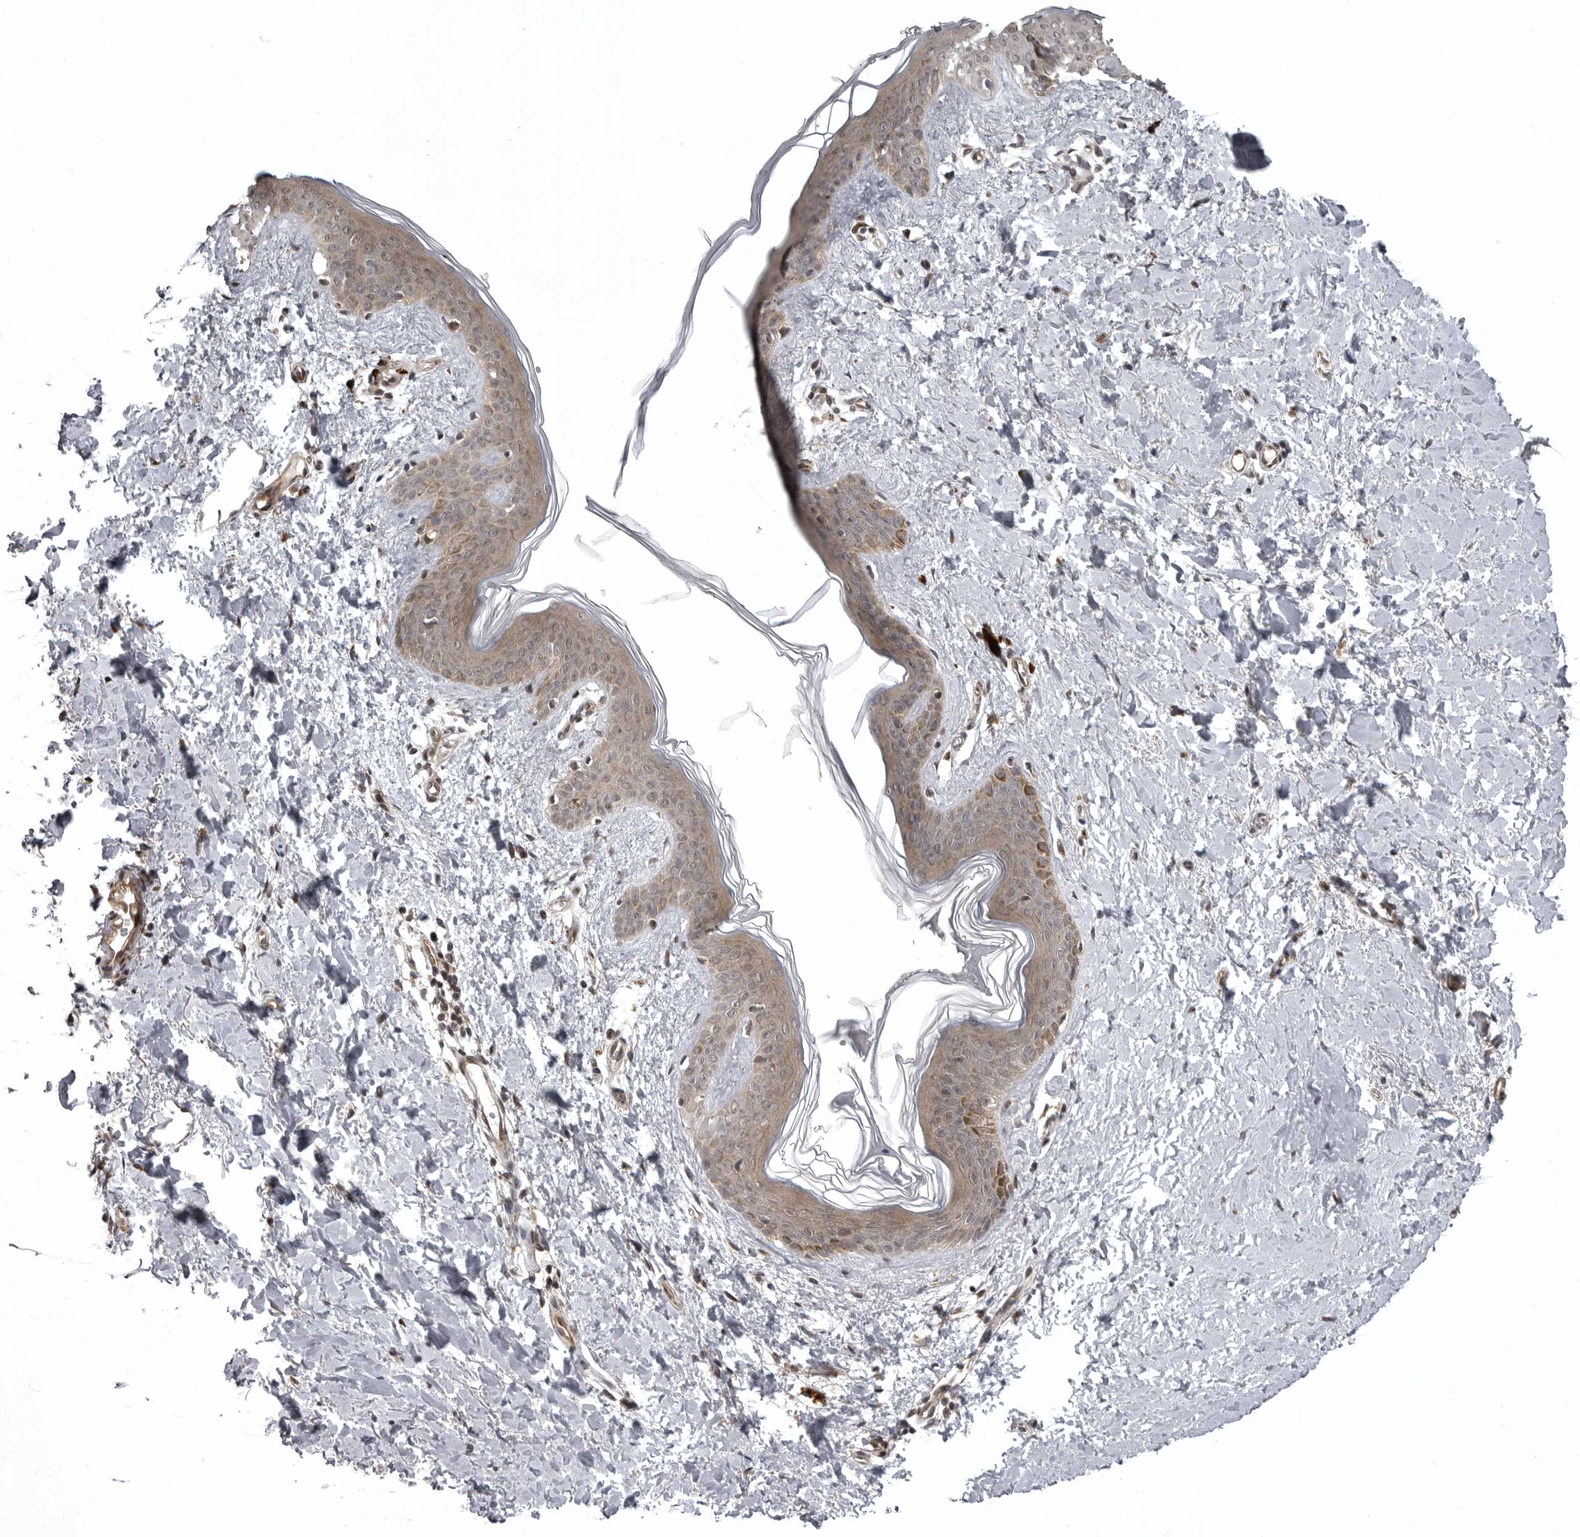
{"staining": {"intensity": "moderate", "quantity": ">75%", "location": "cytoplasmic/membranous"}, "tissue": "skin", "cell_type": "Fibroblasts", "image_type": "normal", "snomed": [{"axis": "morphology", "description": "Normal tissue, NOS"}, {"axis": "topography", "description": "Skin"}], "caption": "The histopathology image demonstrates a brown stain indicating the presence of a protein in the cytoplasmic/membranous of fibroblasts in skin.", "gene": "SNX16", "patient": {"sex": "female", "age": 46}}